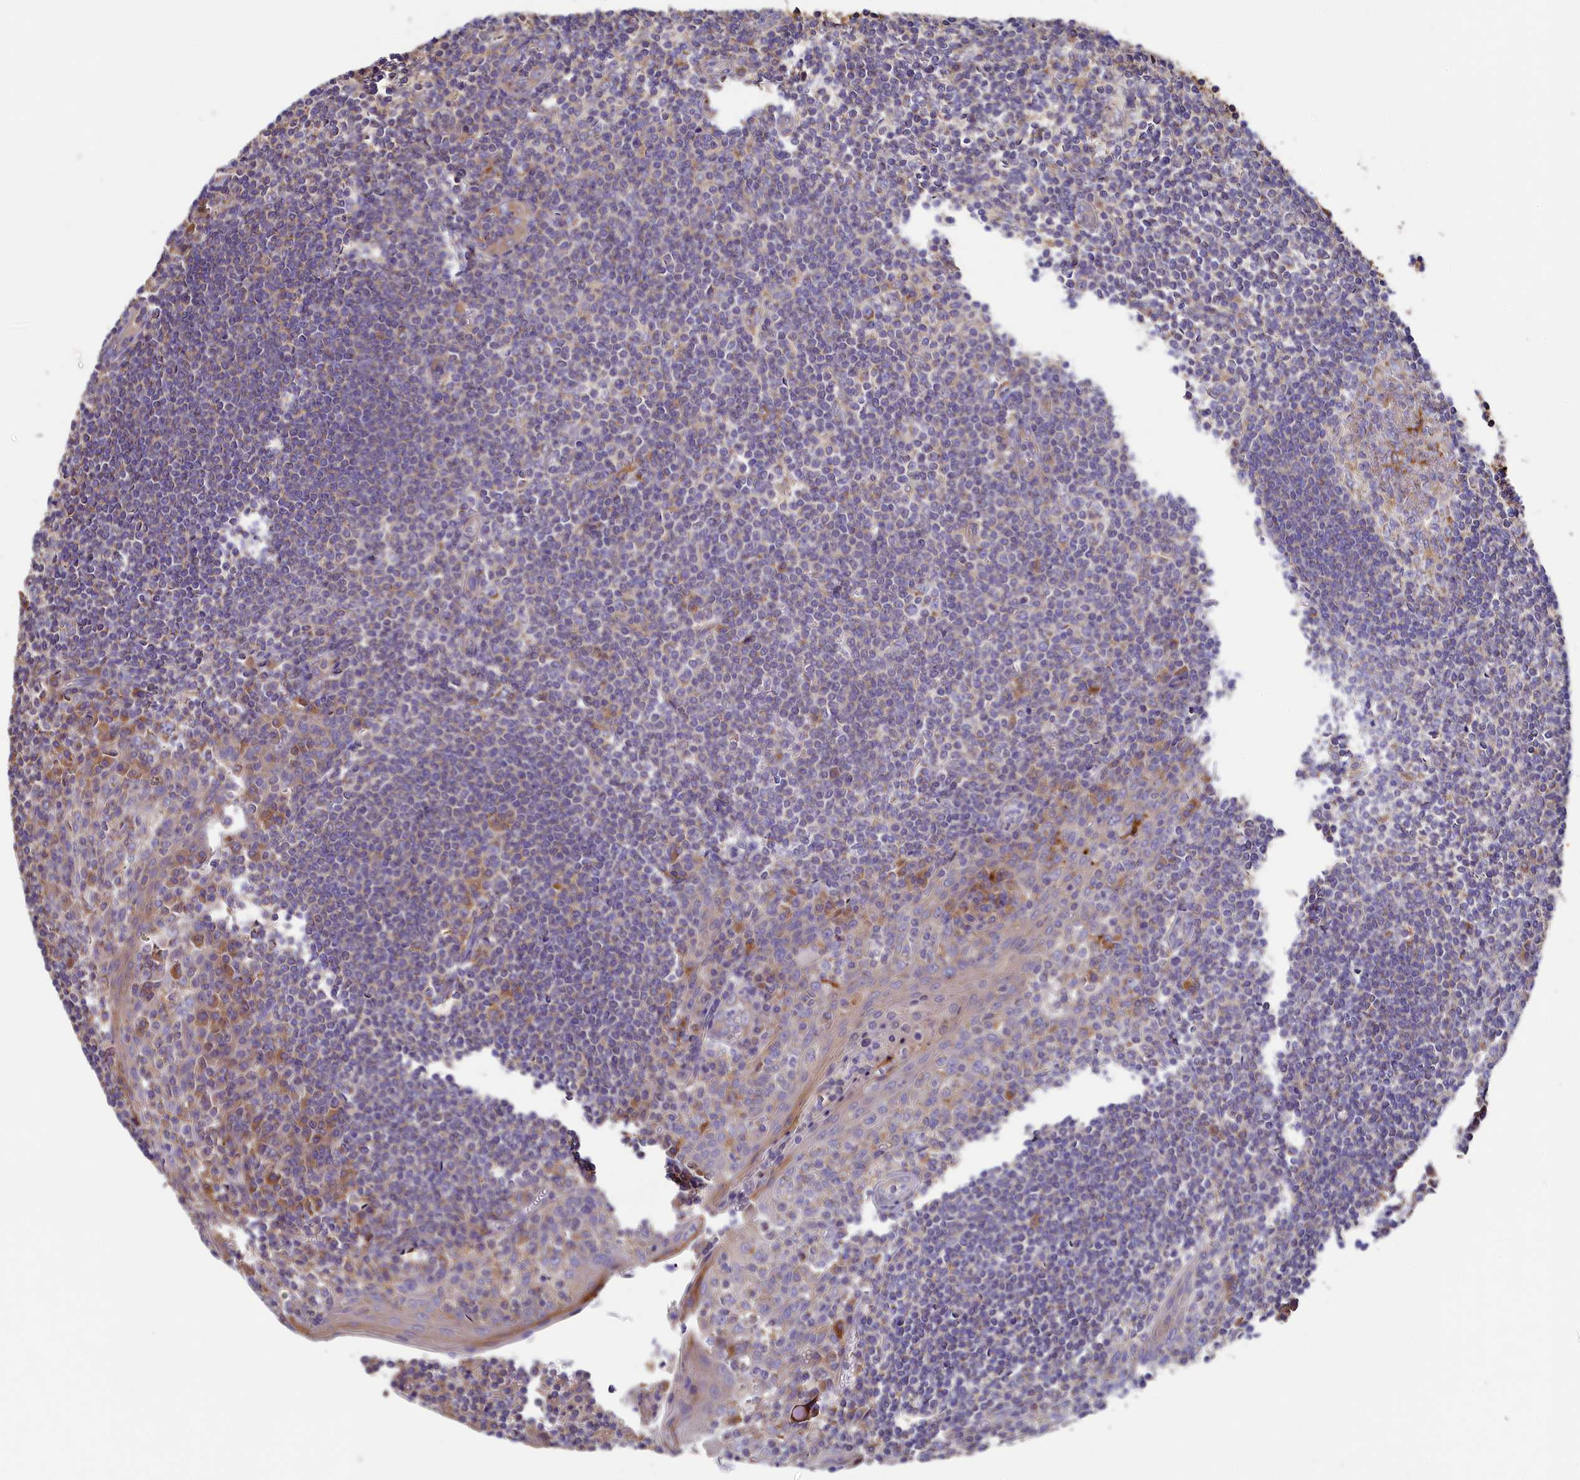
{"staining": {"intensity": "moderate", "quantity": "<25%", "location": "cytoplasmic/membranous"}, "tissue": "tonsil", "cell_type": "Germinal center cells", "image_type": "normal", "snomed": [{"axis": "morphology", "description": "Normal tissue, NOS"}, {"axis": "topography", "description": "Tonsil"}], "caption": "Protein expression analysis of unremarkable tonsil shows moderate cytoplasmic/membranous expression in approximately <25% of germinal center cells. The staining was performed using DAB, with brown indicating positive protein expression. Nuclei are stained blue with hematoxylin.", "gene": "SEC31B", "patient": {"sex": "male", "age": 27}}